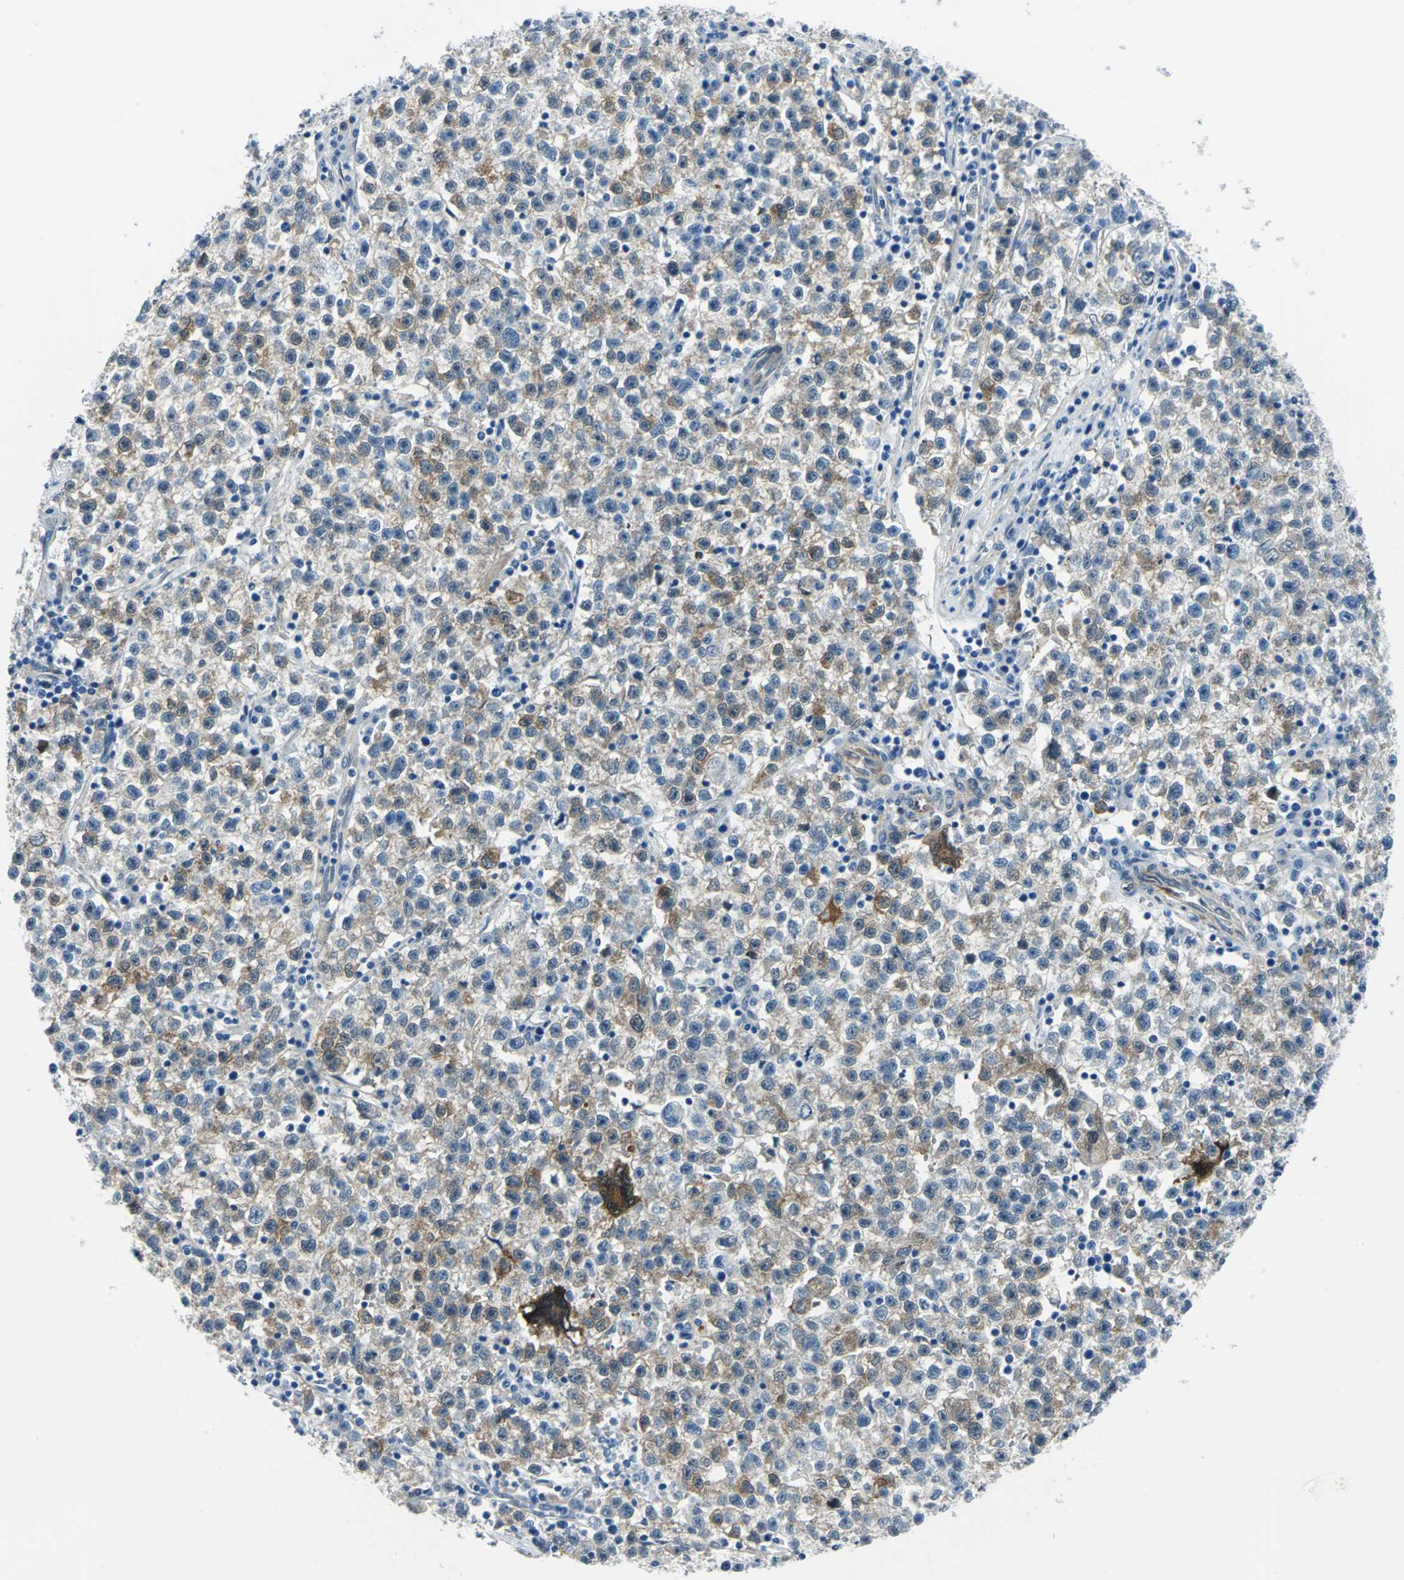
{"staining": {"intensity": "moderate", "quantity": "25%-75%", "location": "cytoplasmic/membranous"}, "tissue": "testis cancer", "cell_type": "Tumor cells", "image_type": "cancer", "snomed": [{"axis": "morphology", "description": "Seminoma, NOS"}, {"axis": "topography", "description": "Testis"}], "caption": "Moderate cytoplasmic/membranous expression for a protein is seen in about 25%-75% of tumor cells of seminoma (testis) using immunohistochemistry (IHC).", "gene": "HSPB1", "patient": {"sex": "male", "age": 22}}